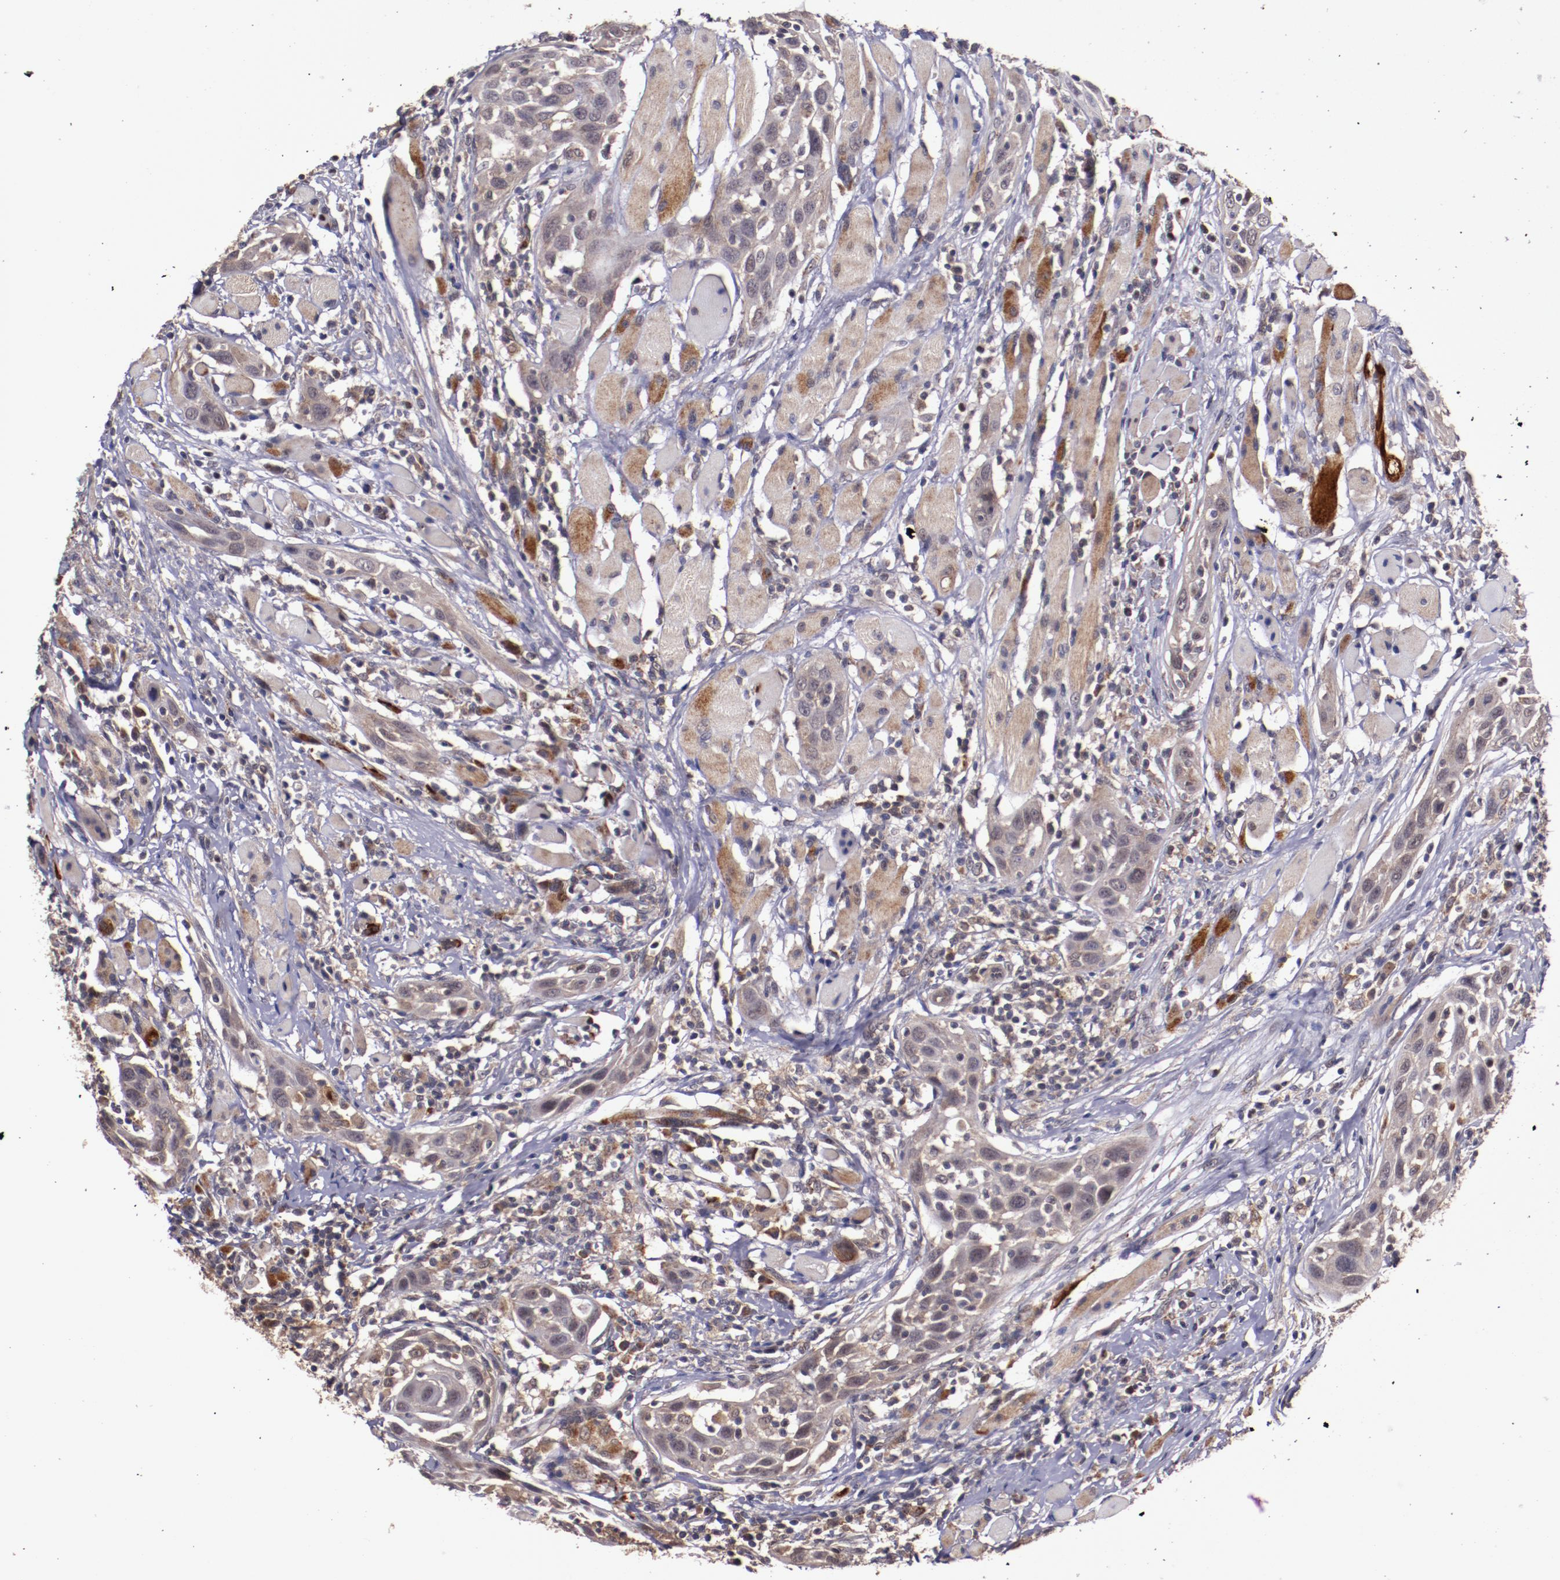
{"staining": {"intensity": "weak", "quantity": ">75%", "location": "cytoplasmic/membranous,nuclear"}, "tissue": "head and neck cancer", "cell_type": "Tumor cells", "image_type": "cancer", "snomed": [{"axis": "morphology", "description": "Squamous cell carcinoma, NOS"}, {"axis": "topography", "description": "Oral tissue"}, {"axis": "topography", "description": "Head-Neck"}], "caption": "This photomicrograph displays IHC staining of human head and neck squamous cell carcinoma, with low weak cytoplasmic/membranous and nuclear staining in about >75% of tumor cells.", "gene": "FTSJ1", "patient": {"sex": "female", "age": 50}}